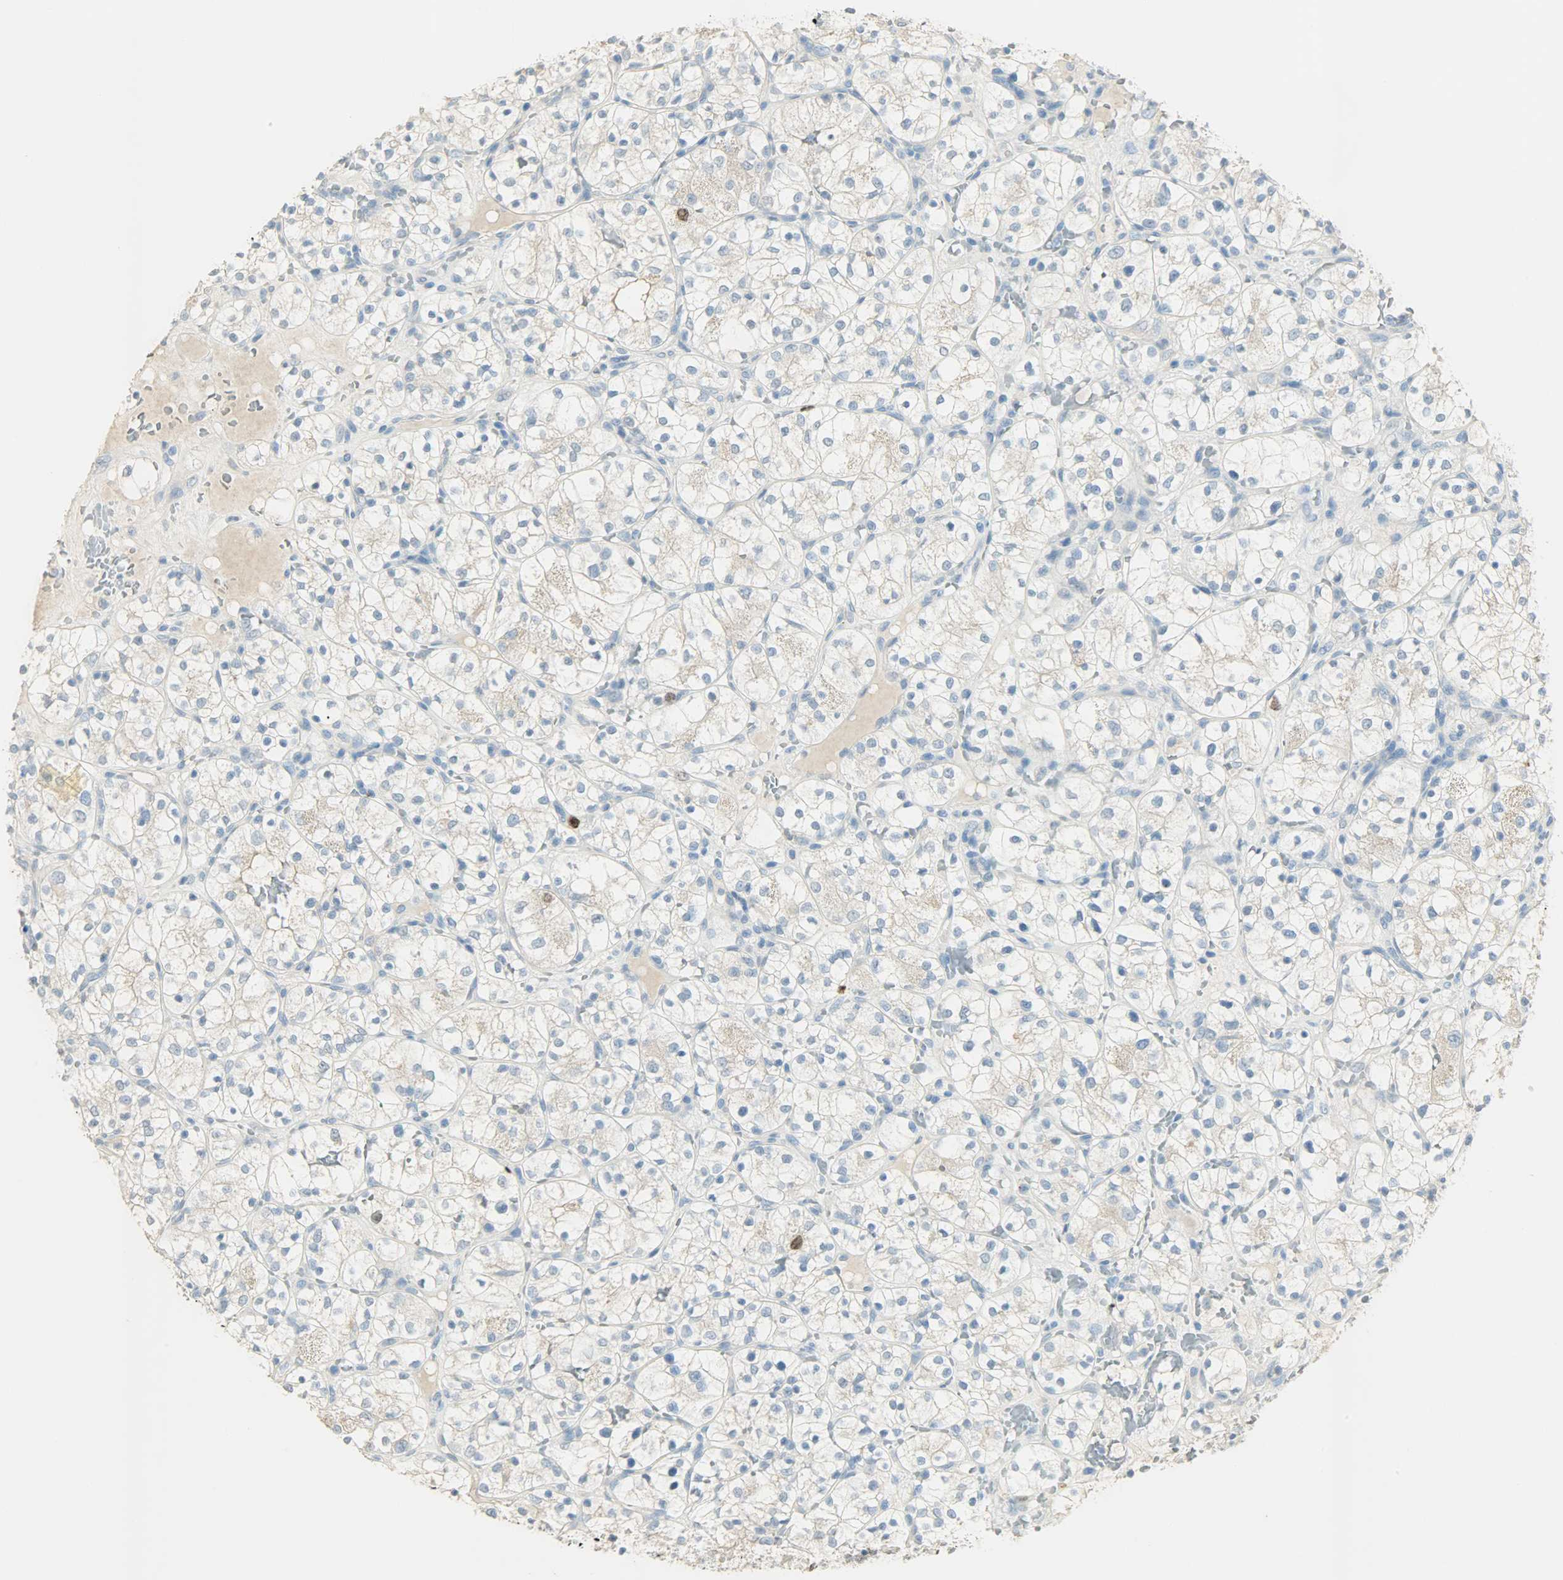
{"staining": {"intensity": "moderate", "quantity": "25%-75%", "location": "cytoplasmic/membranous"}, "tissue": "renal cancer", "cell_type": "Tumor cells", "image_type": "cancer", "snomed": [{"axis": "morphology", "description": "Adenocarcinoma, NOS"}, {"axis": "topography", "description": "Kidney"}], "caption": "Immunohistochemistry micrograph of renal cancer (adenocarcinoma) stained for a protein (brown), which reveals medium levels of moderate cytoplasmic/membranous positivity in approximately 25%-75% of tumor cells.", "gene": "TPX2", "patient": {"sex": "female", "age": 60}}